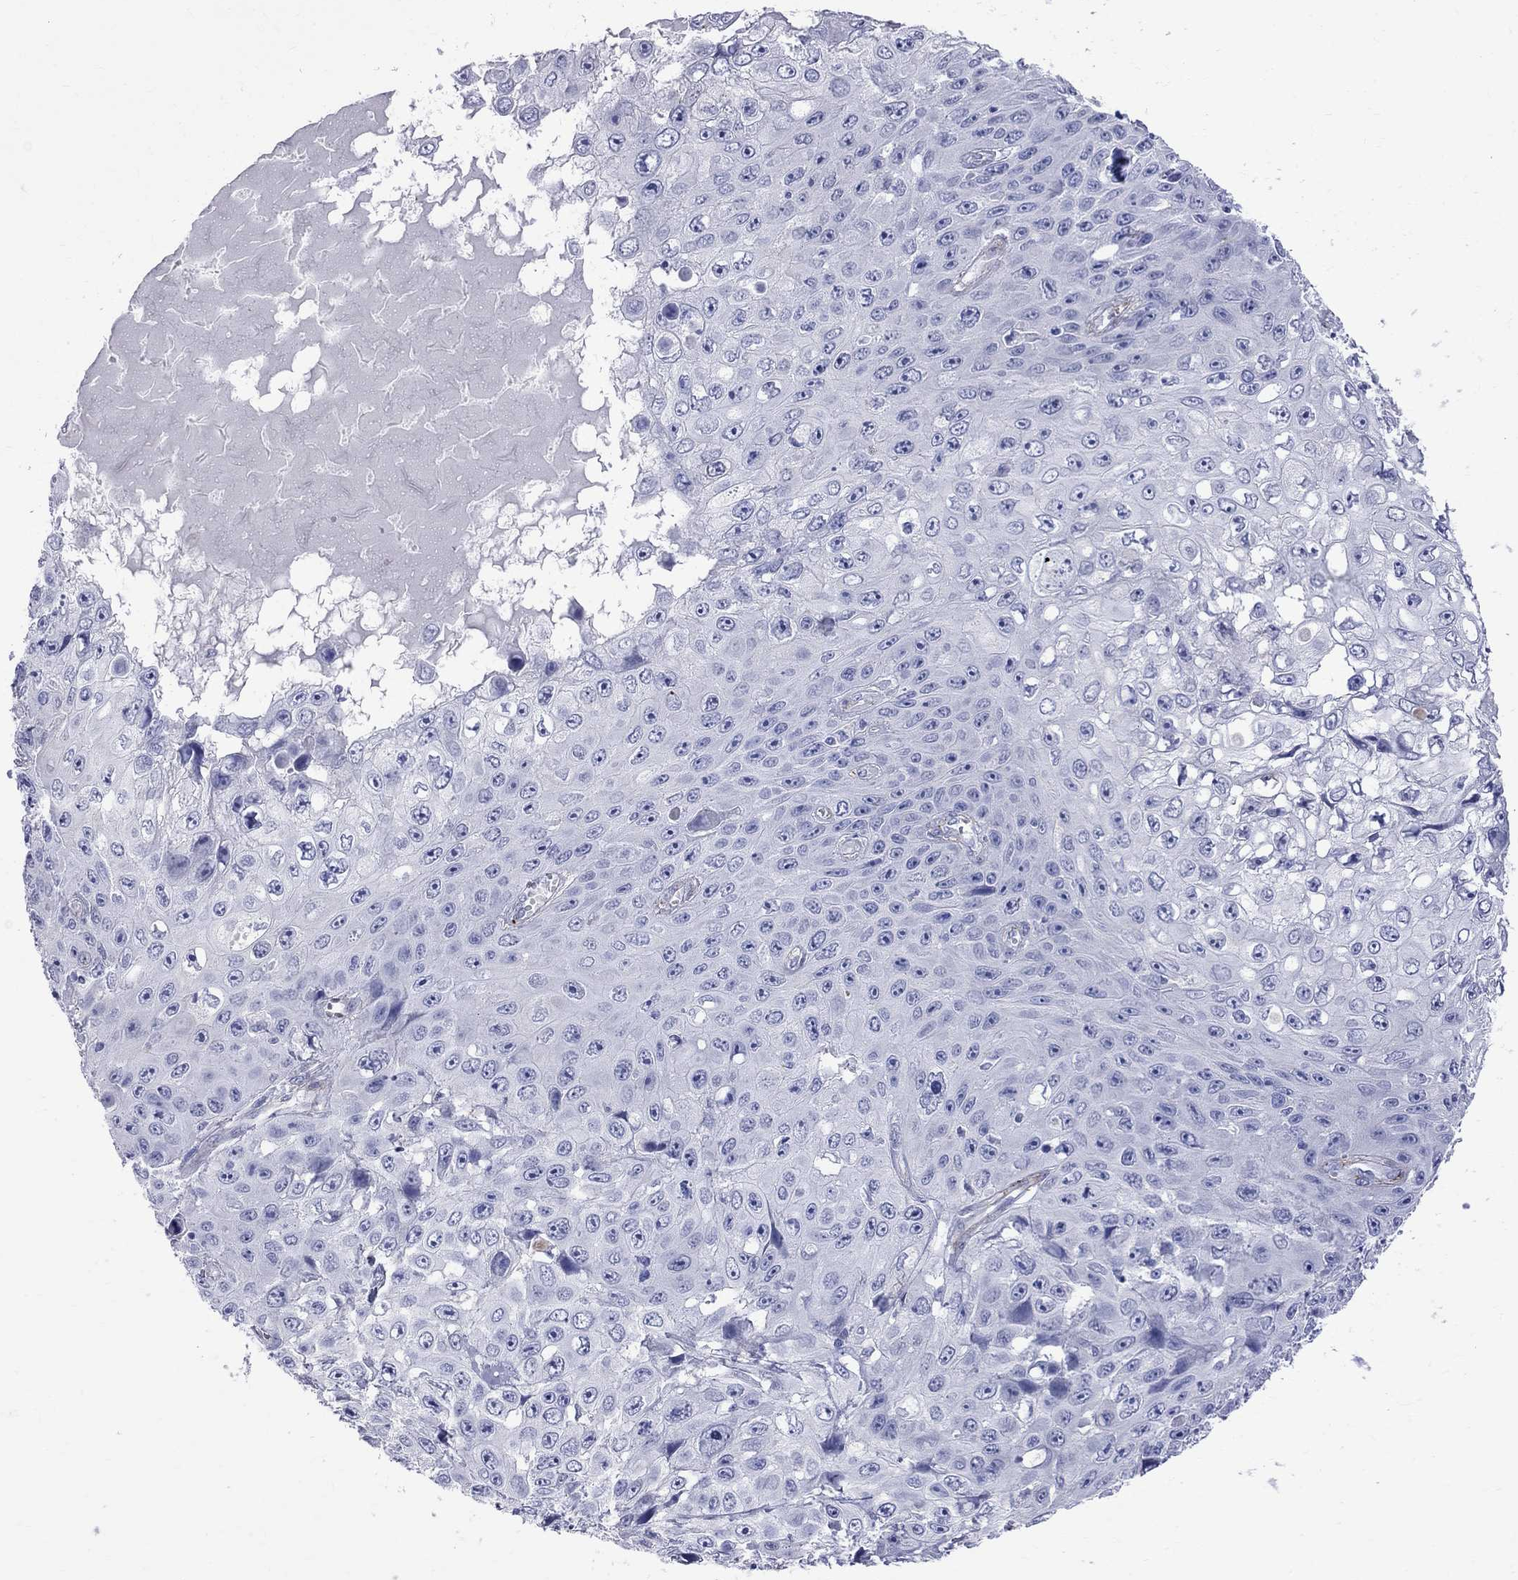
{"staining": {"intensity": "negative", "quantity": "none", "location": "none"}, "tissue": "skin cancer", "cell_type": "Tumor cells", "image_type": "cancer", "snomed": [{"axis": "morphology", "description": "Squamous cell carcinoma, NOS"}, {"axis": "topography", "description": "Skin"}], "caption": "Histopathology image shows no significant protein expression in tumor cells of skin squamous cell carcinoma. Brightfield microscopy of immunohistochemistry (IHC) stained with DAB (3,3'-diaminobenzidine) (brown) and hematoxylin (blue), captured at high magnification.", "gene": "S100A3", "patient": {"sex": "male", "age": 82}}